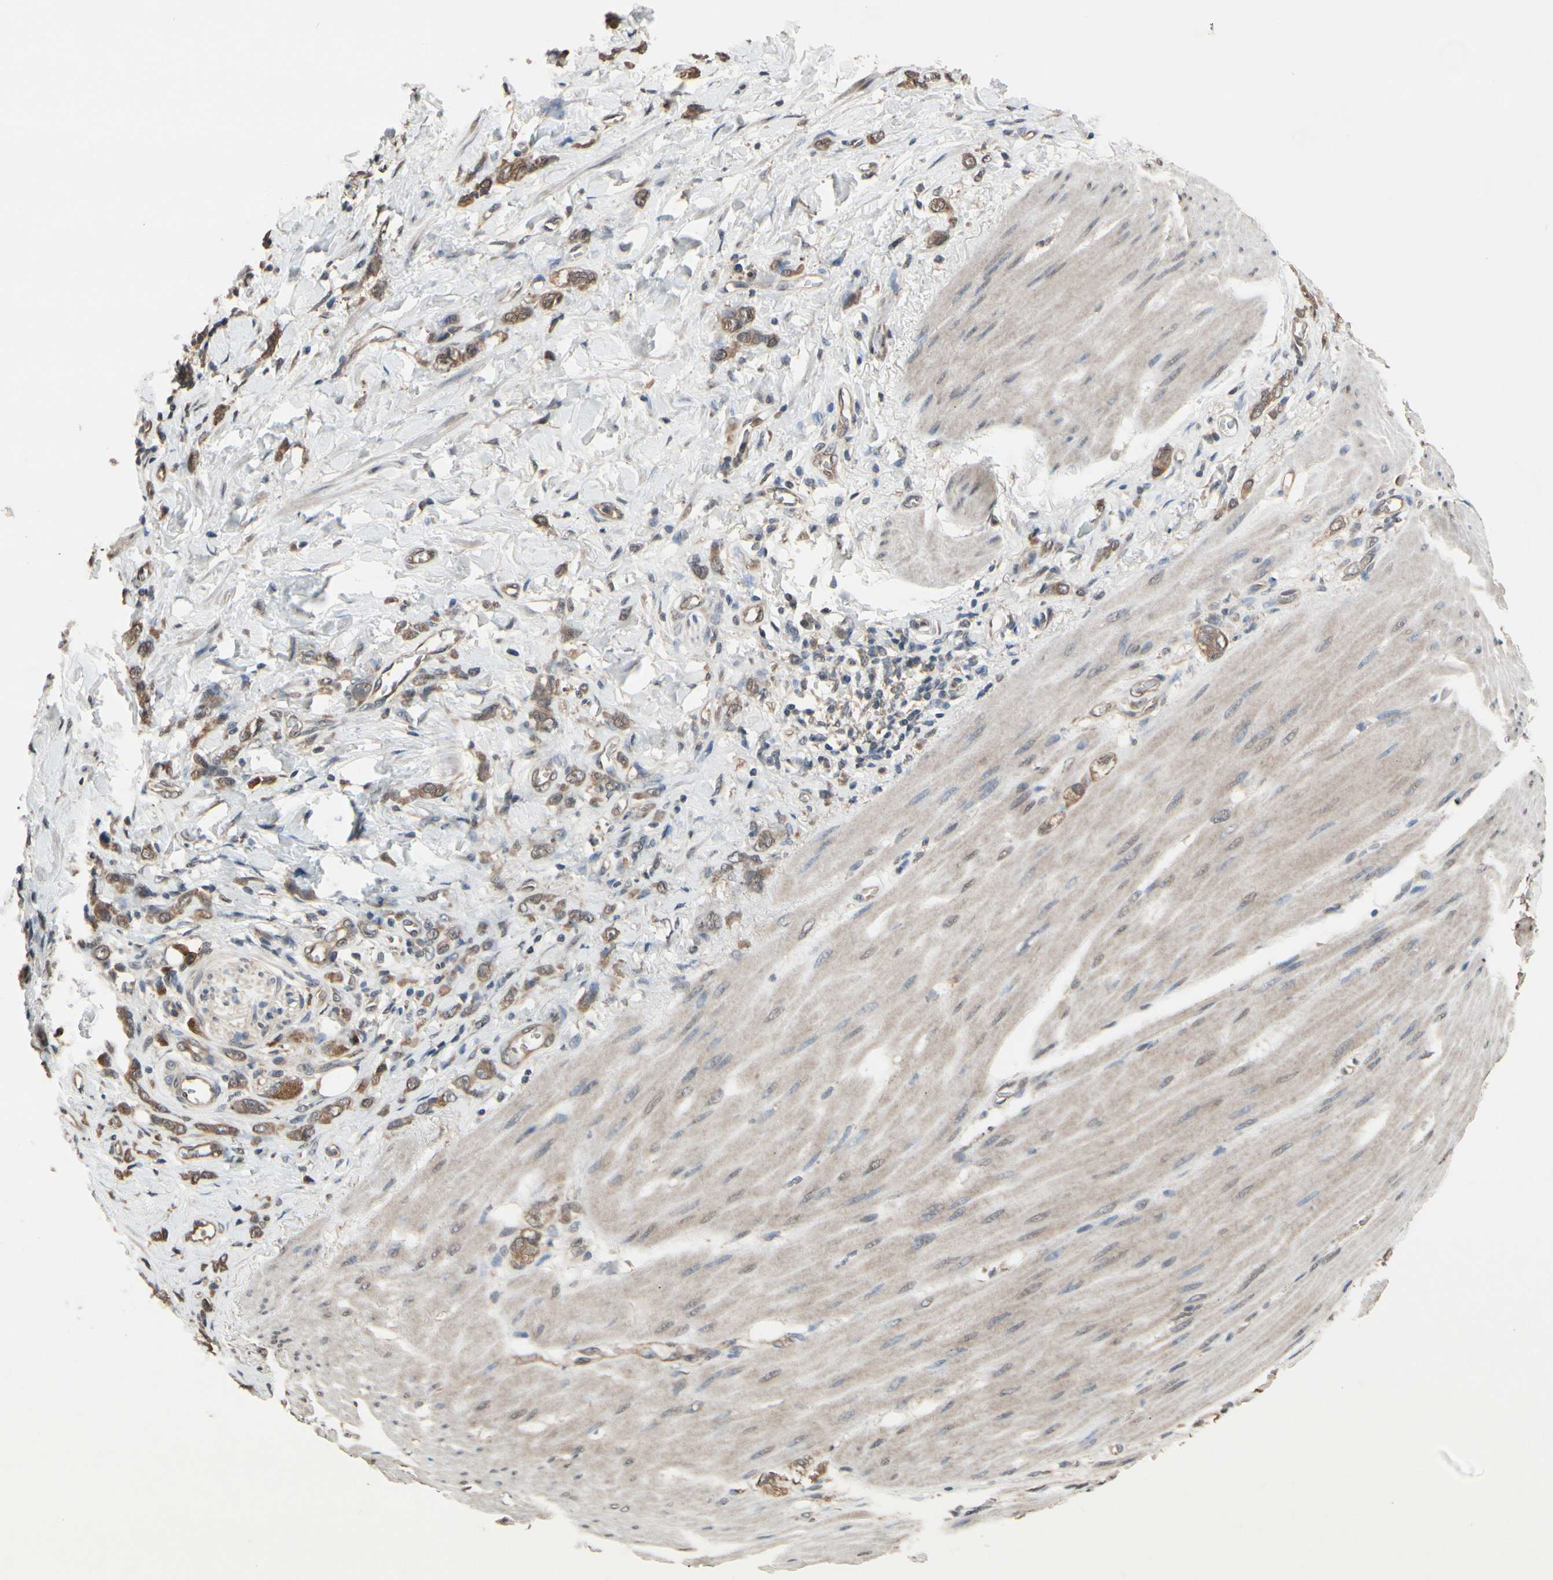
{"staining": {"intensity": "moderate", "quantity": ">75%", "location": "cytoplasmic/membranous"}, "tissue": "stomach cancer", "cell_type": "Tumor cells", "image_type": "cancer", "snomed": [{"axis": "morphology", "description": "Adenocarcinoma, NOS"}, {"axis": "topography", "description": "Stomach"}], "caption": "Human adenocarcinoma (stomach) stained for a protein (brown) displays moderate cytoplasmic/membranous positive positivity in approximately >75% of tumor cells.", "gene": "PNPLA7", "patient": {"sex": "male", "age": 82}}